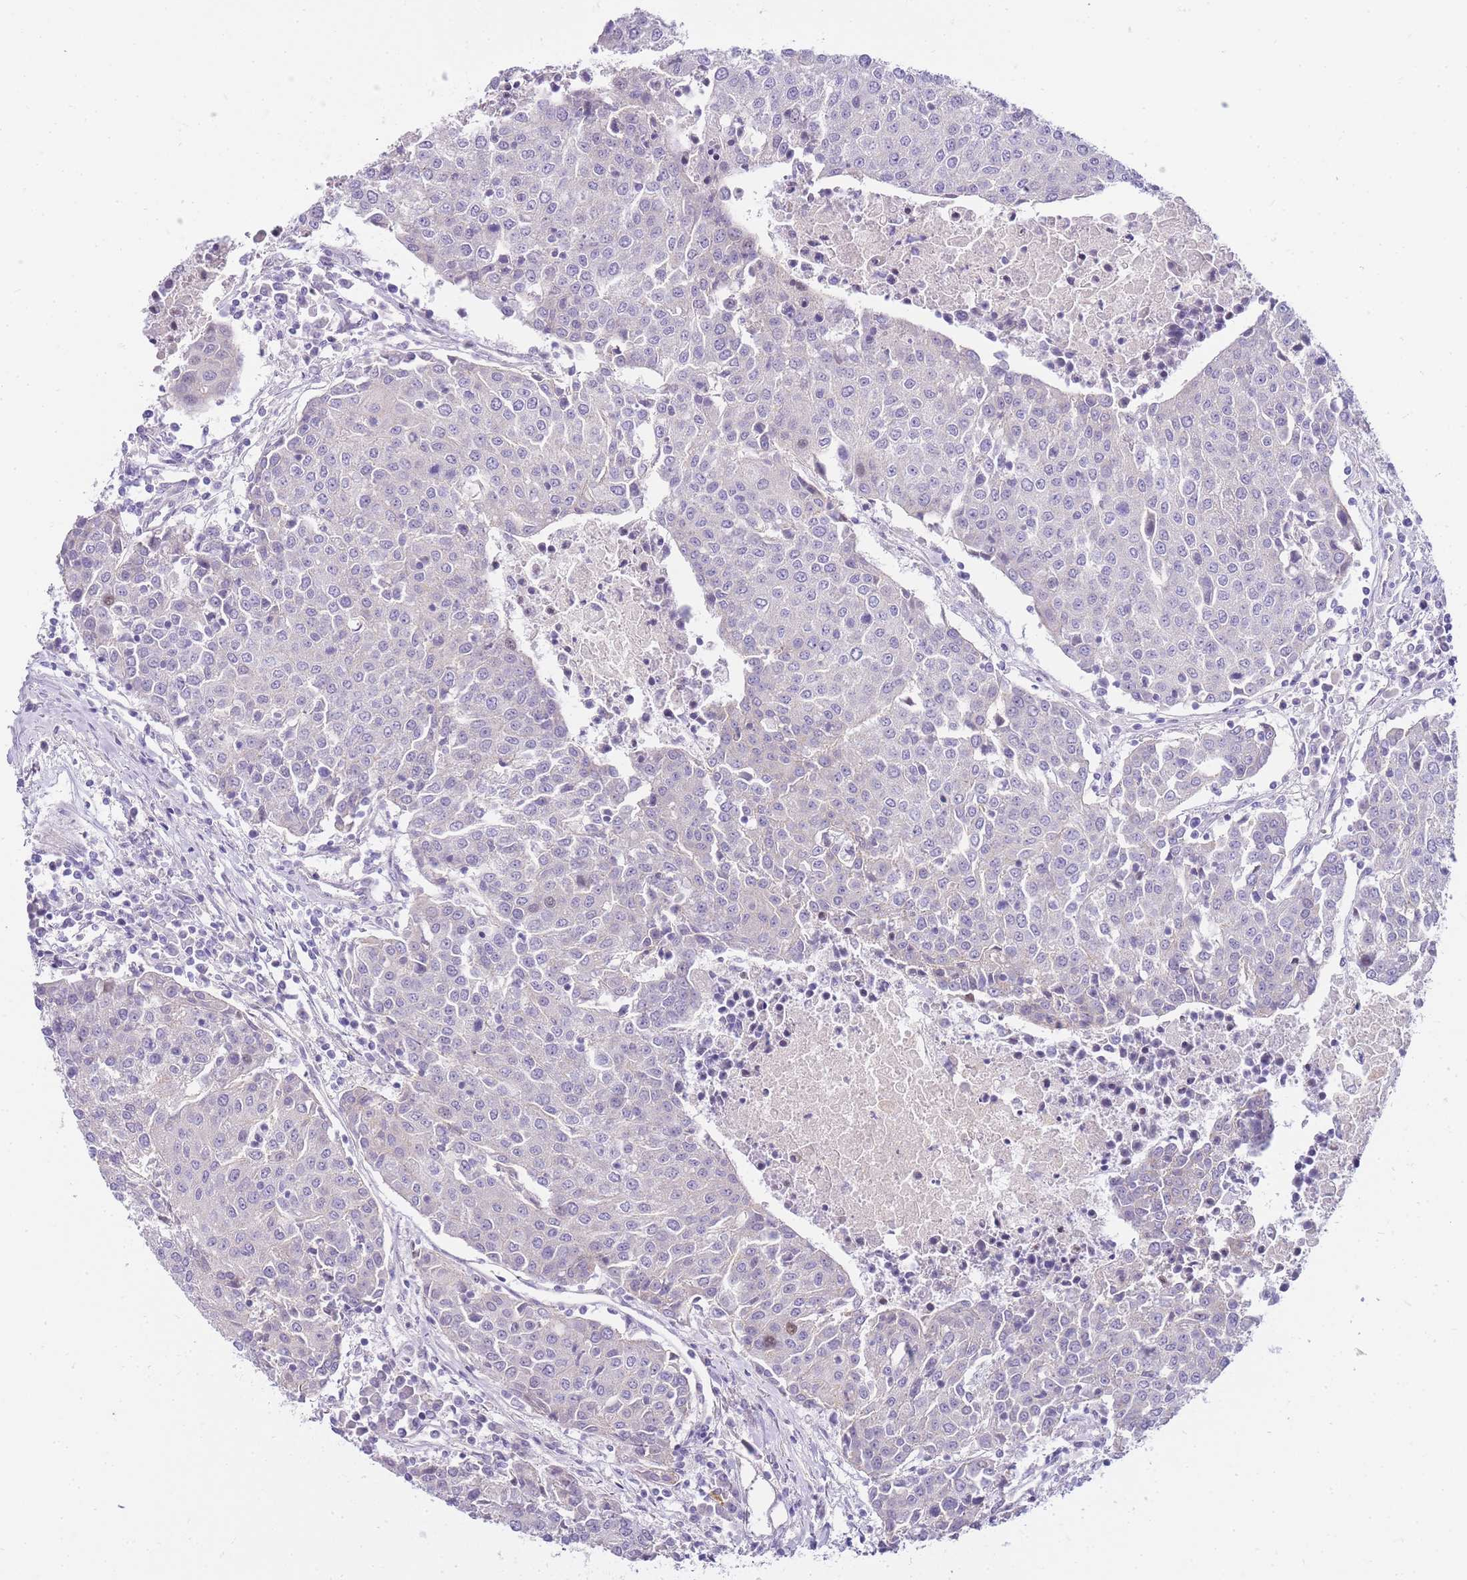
{"staining": {"intensity": "negative", "quantity": "none", "location": "none"}, "tissue": "urothelial cancer", "cell_type": "Tumor cells", "image_type": "cancer", "snomed": [{"axis": "morphology", "description": "Urothelial carcinoma, High grade"}, {"axis": "topography", "description": "Urinary bladder"}], "caption": "Immunohistochemistry (IHC) image of urothelial cancer stained for a protein (brown), which displays no positivity in tumor cells.", "gene": "CLBA1", "patient": {"sex": "female", "age": 85}}